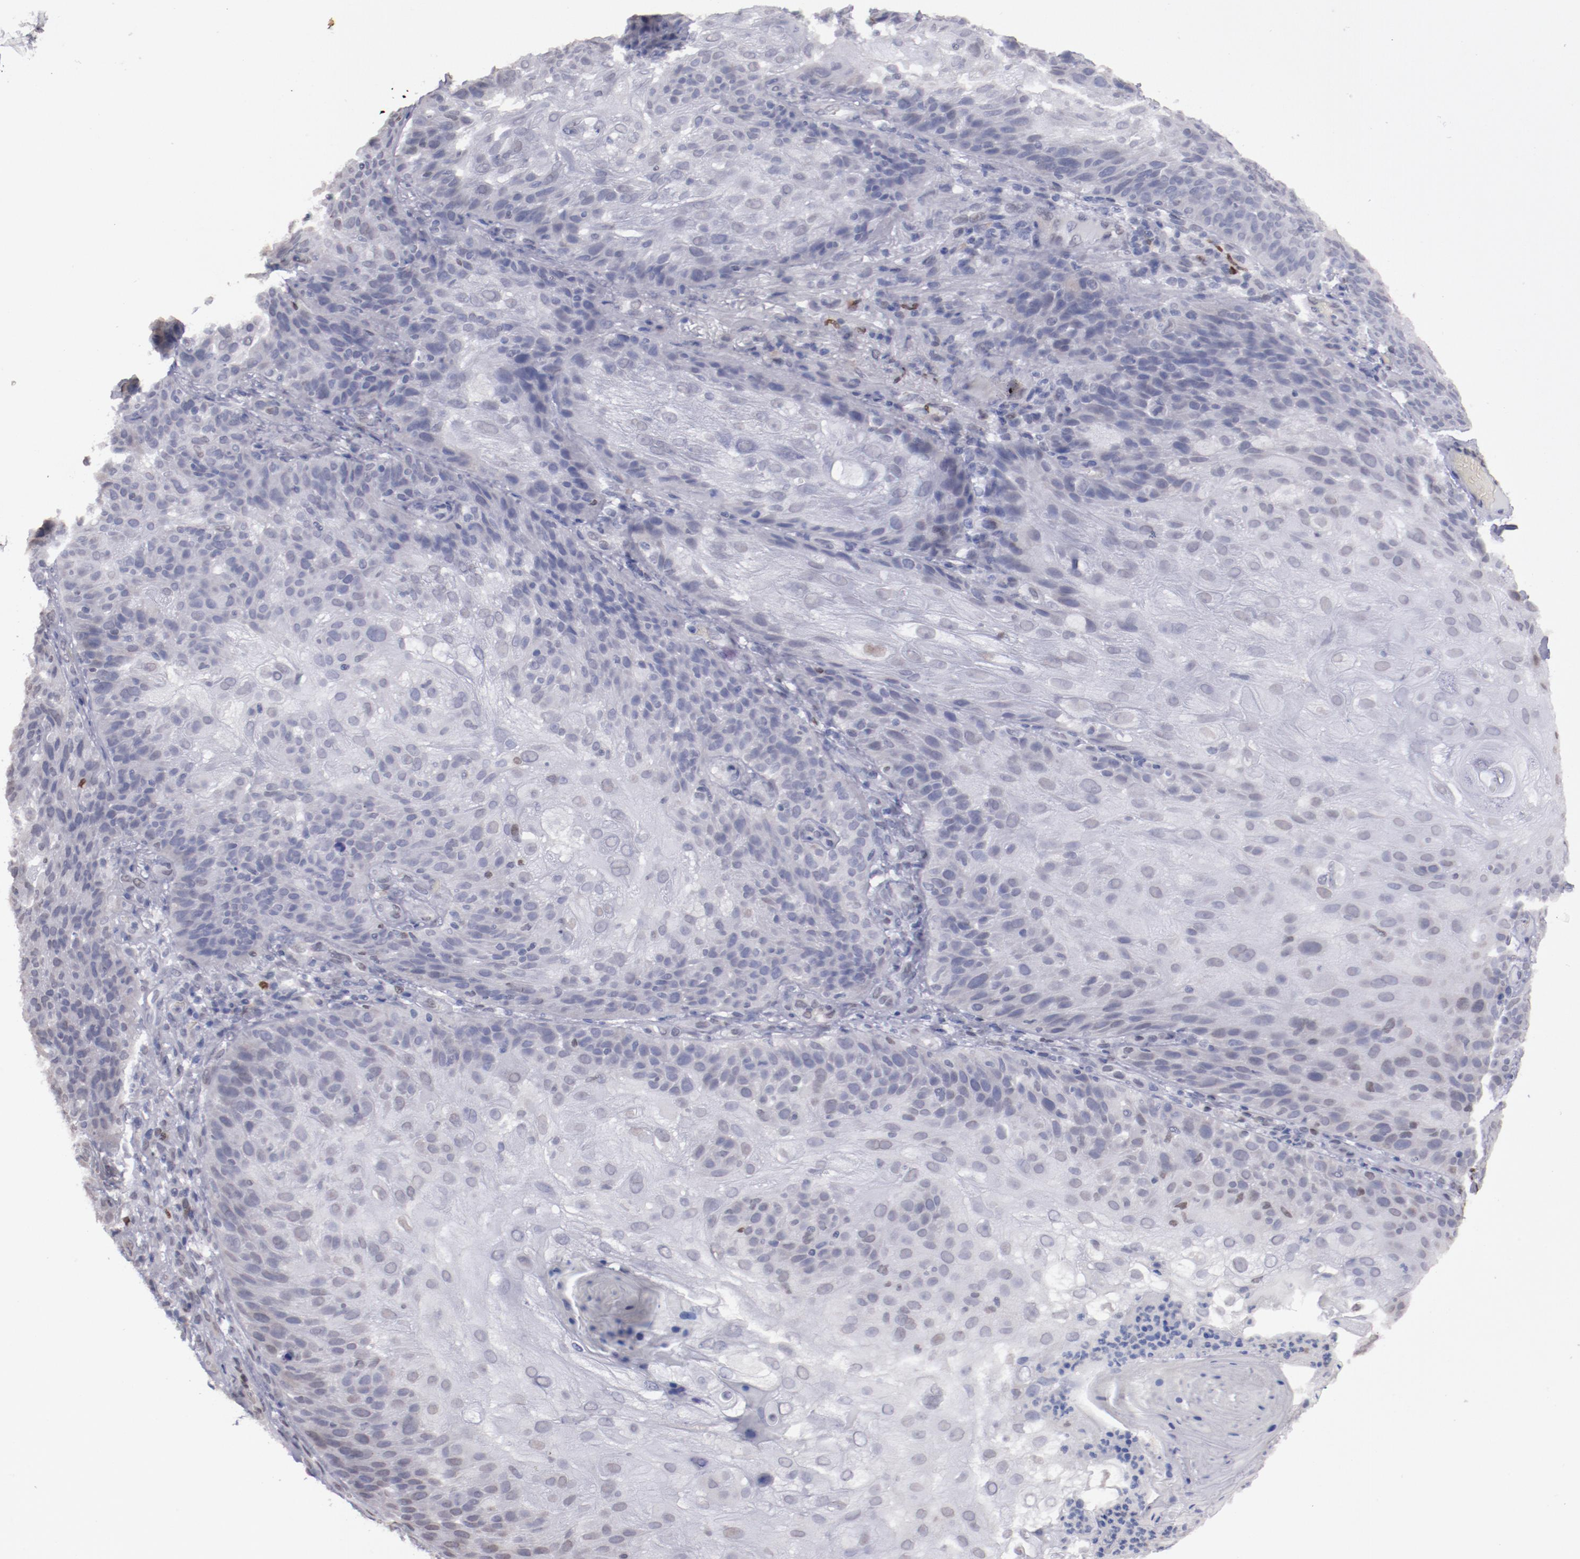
{"staining": {"intensity": "negative", "quantity": "none", "location": "none"}, "tissue": "skin cancer", "cell_type": "Tumor cells", "image_type": "cancer", "snomed": [{"axis": "morphology", "description": "Normal tissue, NOS"}, {"axis": "morphology", "description": "Squamous cell carcinoma, NOS"}, {"axis": "topography", "description": "Skin"}], "caption": "Immunohistochemical staining of skin squamous cell carcinoma demonstrates no significant positivity in tumor cells.", "gene": "IRF4", "patient": {"sex": "female", "age": 83}}